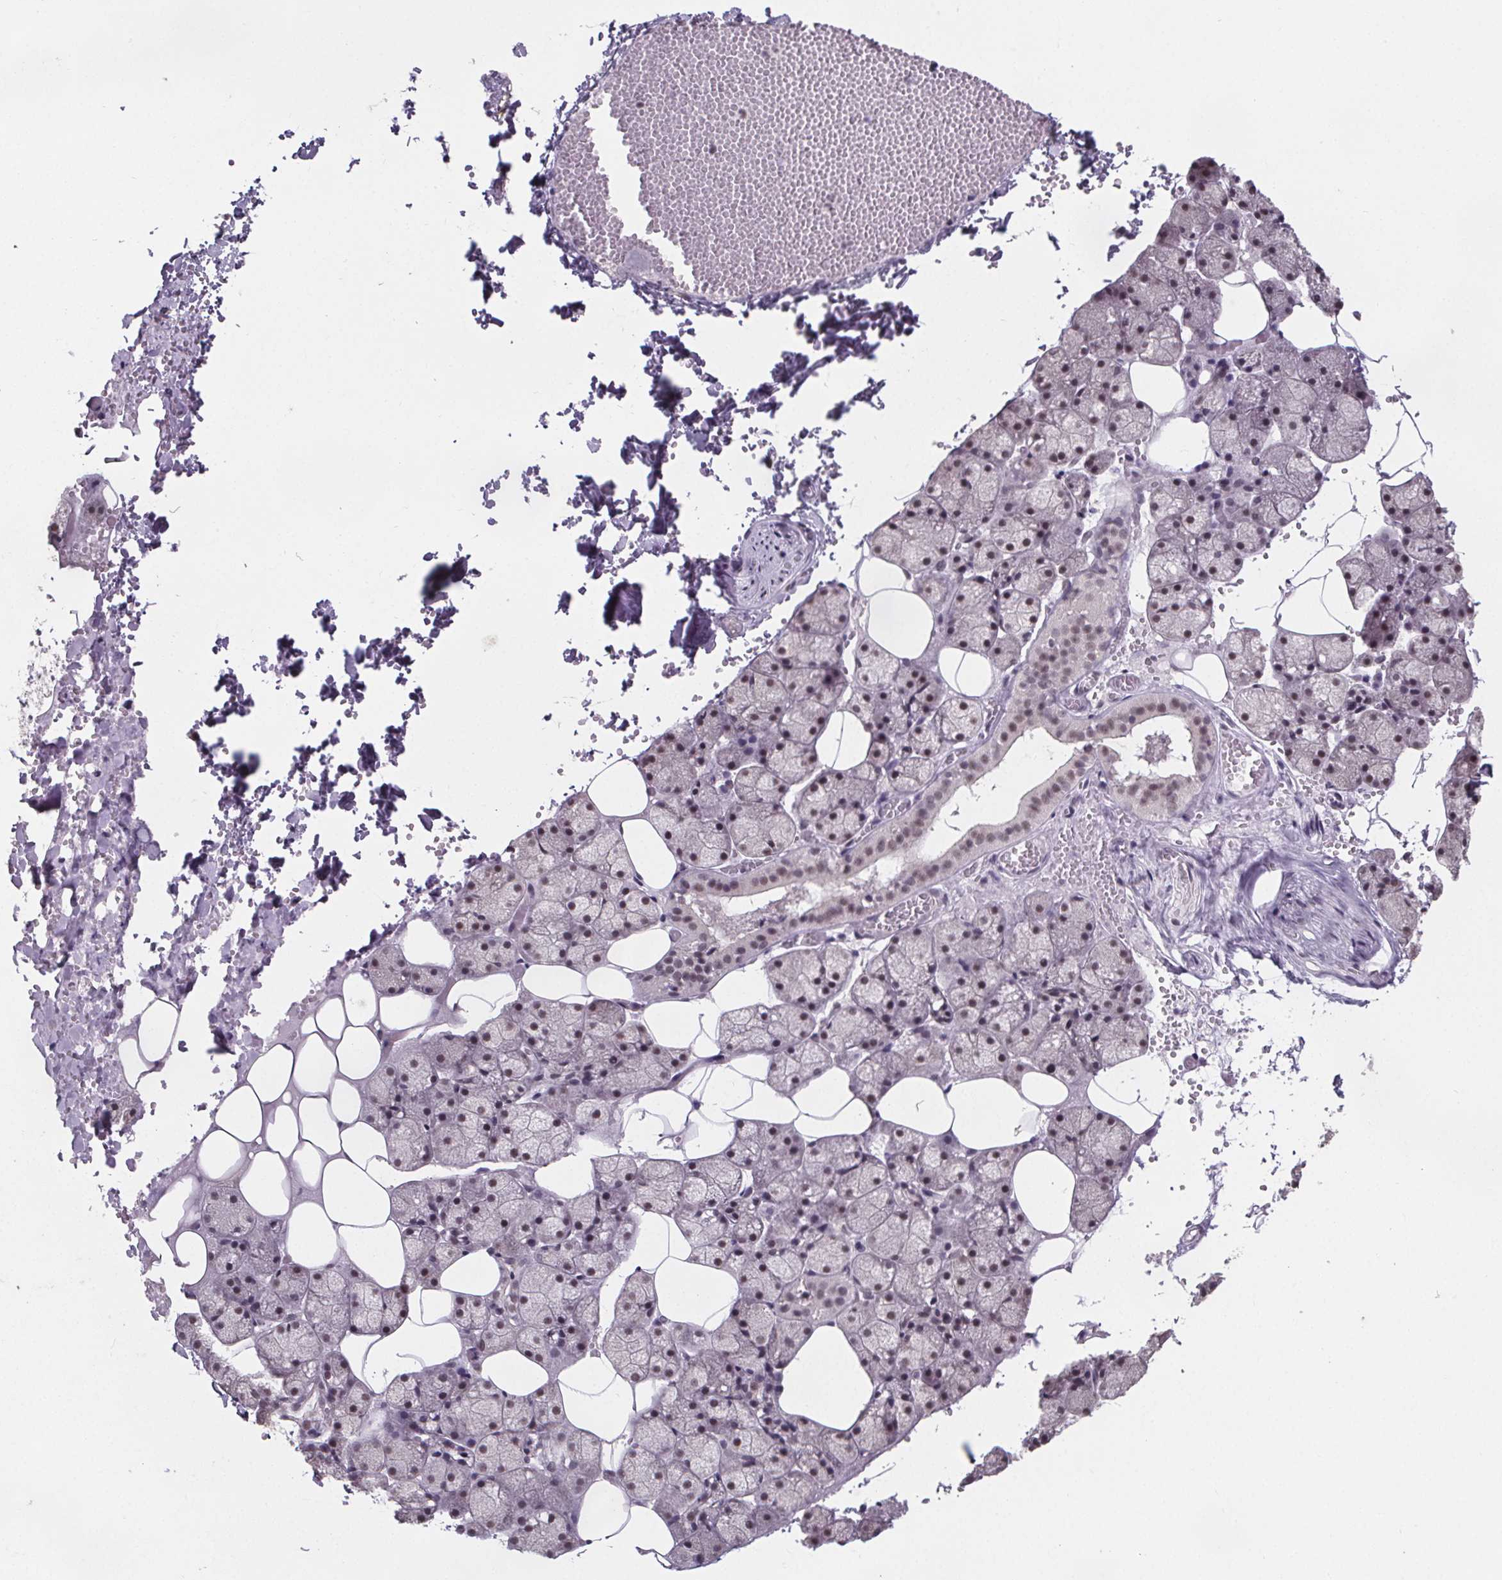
{"staining": {"intensity": "moderate", "quantity": ">75%", "location": "nuclear"}, "tissue": "salivary gland", "cell_type": "Glandular cells", "image_type": "normal", "snomed": [{"axis": "morphology", "description": "Normal tissue, NOS"}, {"axis": "topography", "description": "Salivary gland"}], "caption": "Moderate nuclear positivity for a protein is identified in about >75% of glandular cells of benign salivary gland using immunohistochemistry (IHC).", "gene": "ZNF572", "patient": {"sex": "male", "age": 38}}